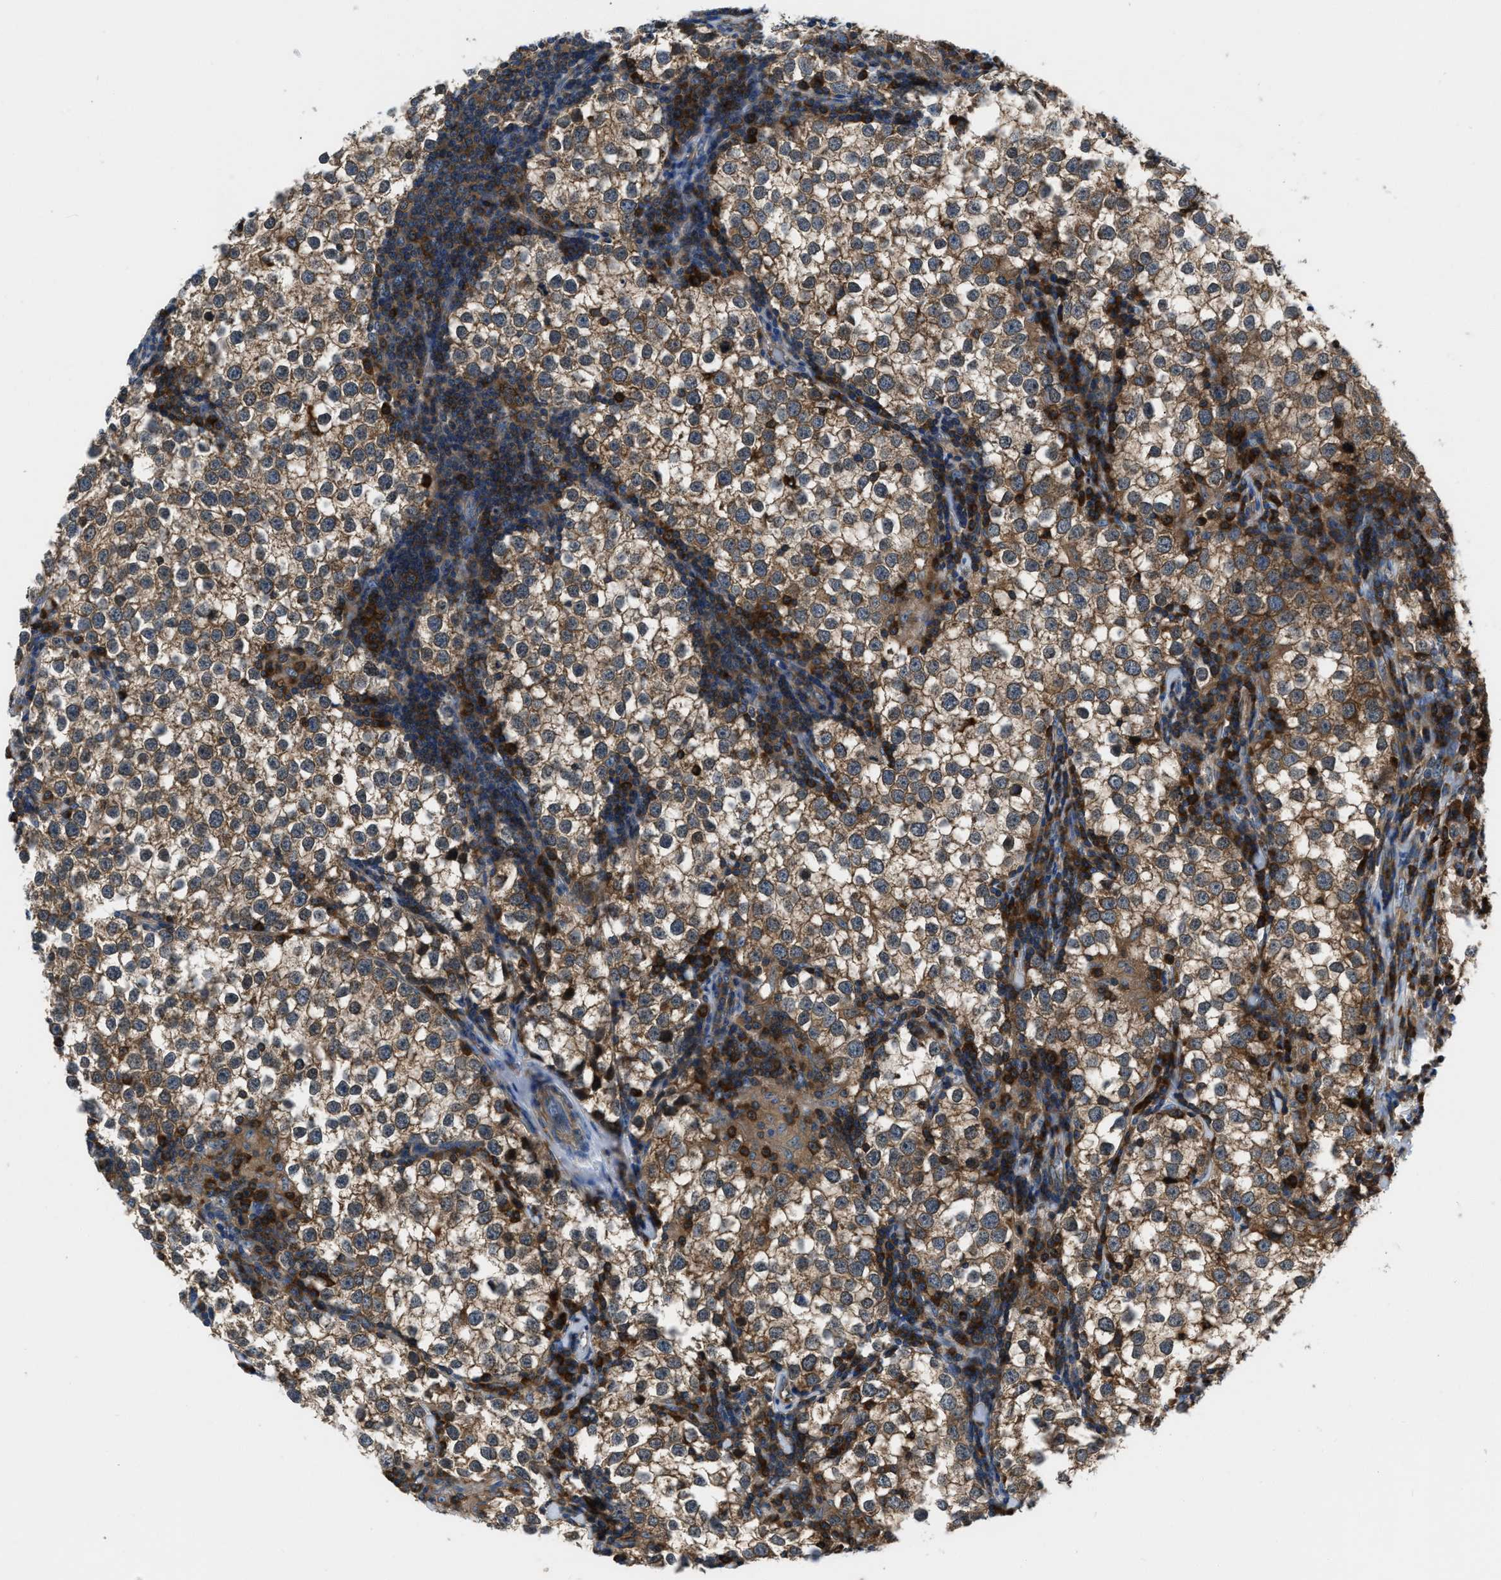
{"staining": {"intensity": "moderate", "quantity": ">75%", "location": "cytoplasmic/membranous"}, "tissue": "testis cancer", "cell_type": "Tumor cells", "image_type": "cancer", "snomed": [{"axis": "morphology", "description": "Seminoma, NOS"}, {"axis": "morphology", "description": "Carcinoma, Embryonal, NOS"}, {"axis": "topography", "description": "Testis"}], "caption": "Immunohistochemistry (IHC) of testis cancer (embryonal carcinoma) displays medium levels of moderate cytoplasmic/membranous expression in about >75% of tumor cells.", "gene": "YARS1", "patient": {"sex": "male", "age": 36}}